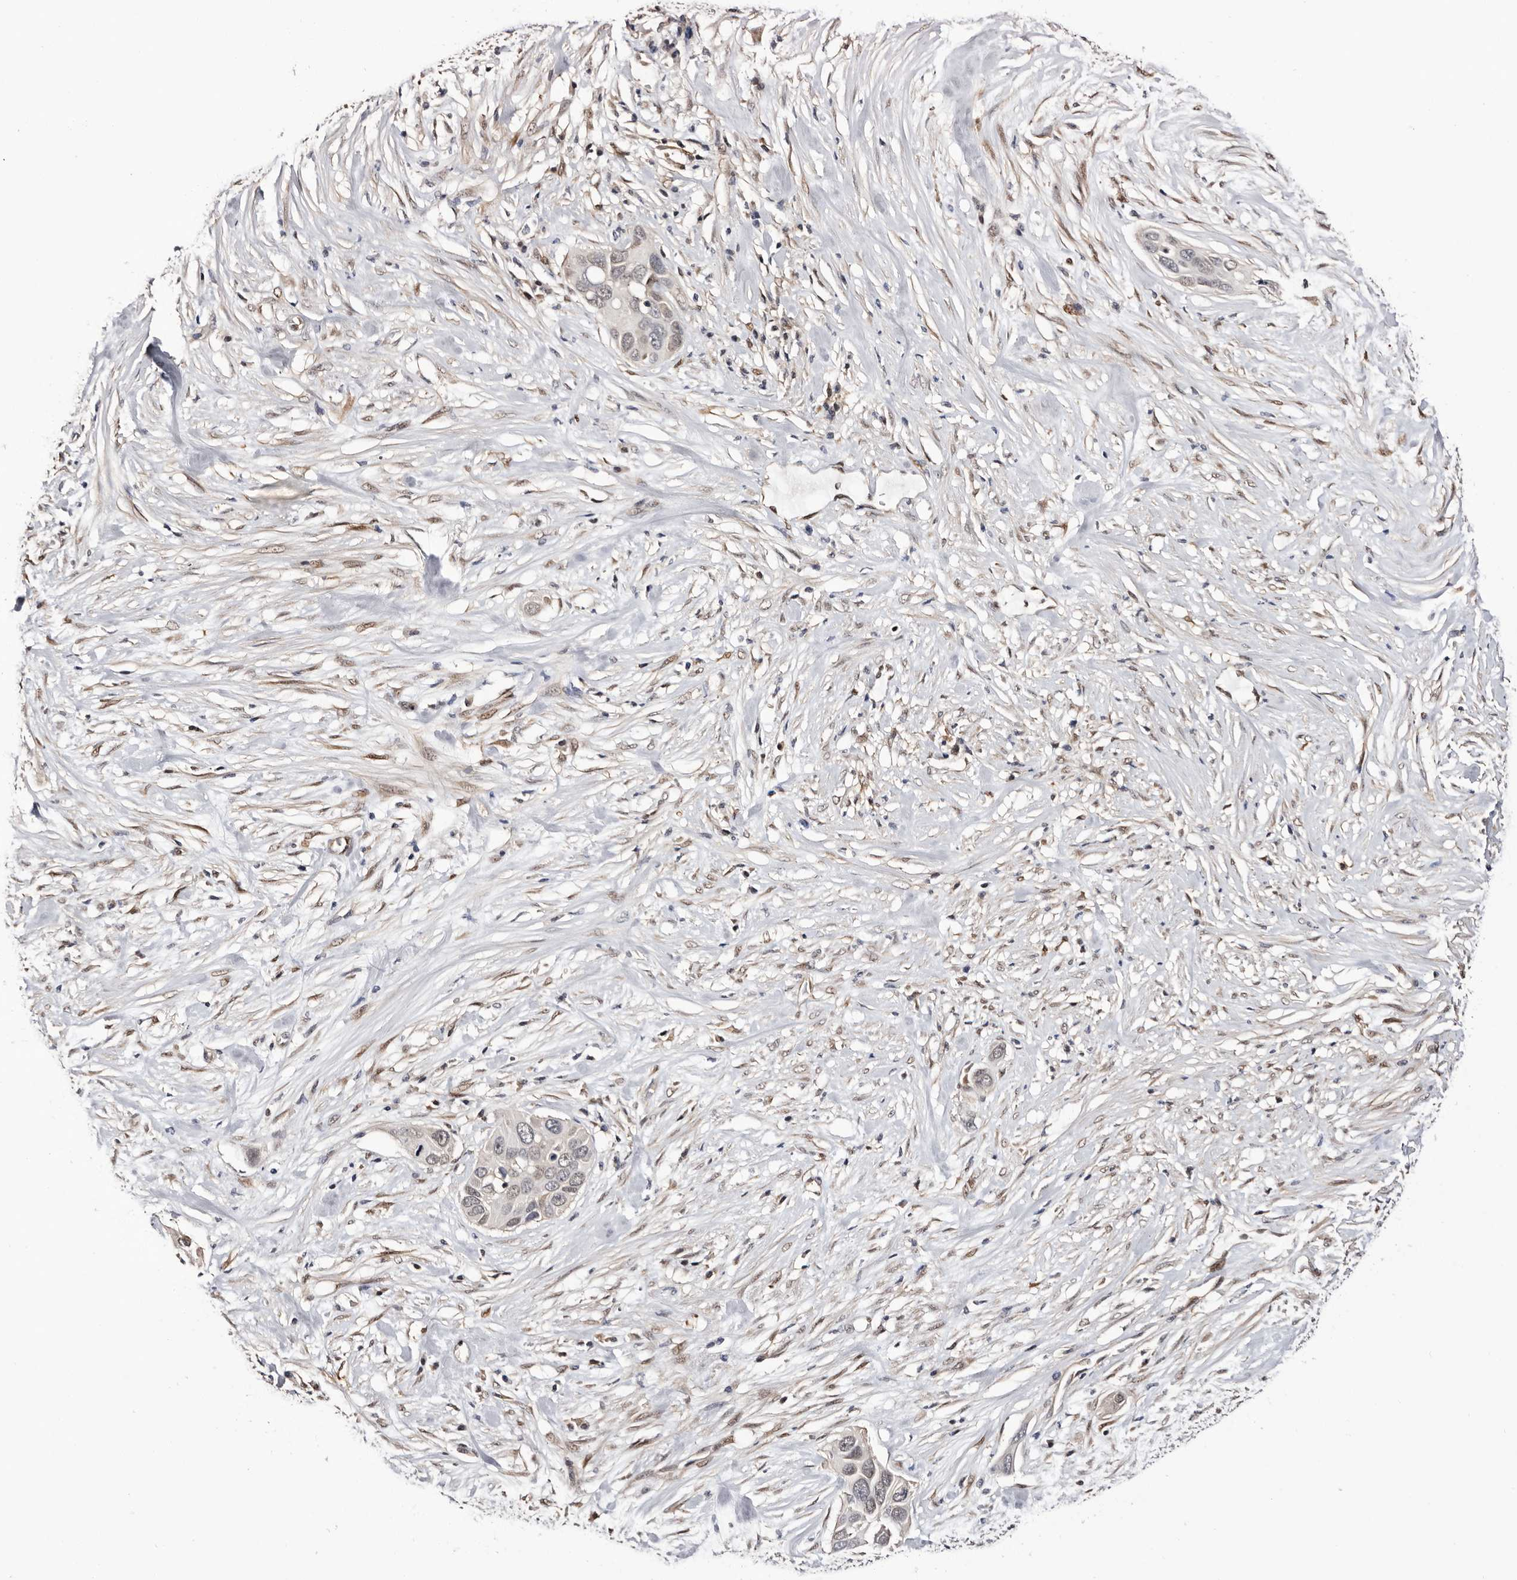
{"staining": {"intensity": "weak", "quantity": "<25%", "location": "nuclear"}, "tissue": "pancreatic cancer", "cell_type": "Tumor cells", "image_type": "cancer", "snomed": [{"axis": "morphology", "description": "Adenocarcinoma, NOS"}, {"axis": "topography", "description": "Pancreas"}], "caption": "The photomicrograph reveals no significant expression in tumor cells of pancreatic adenocarcinoma.", "gene": "TP53I3", "patient": {"sex": "female", "age": 60}}